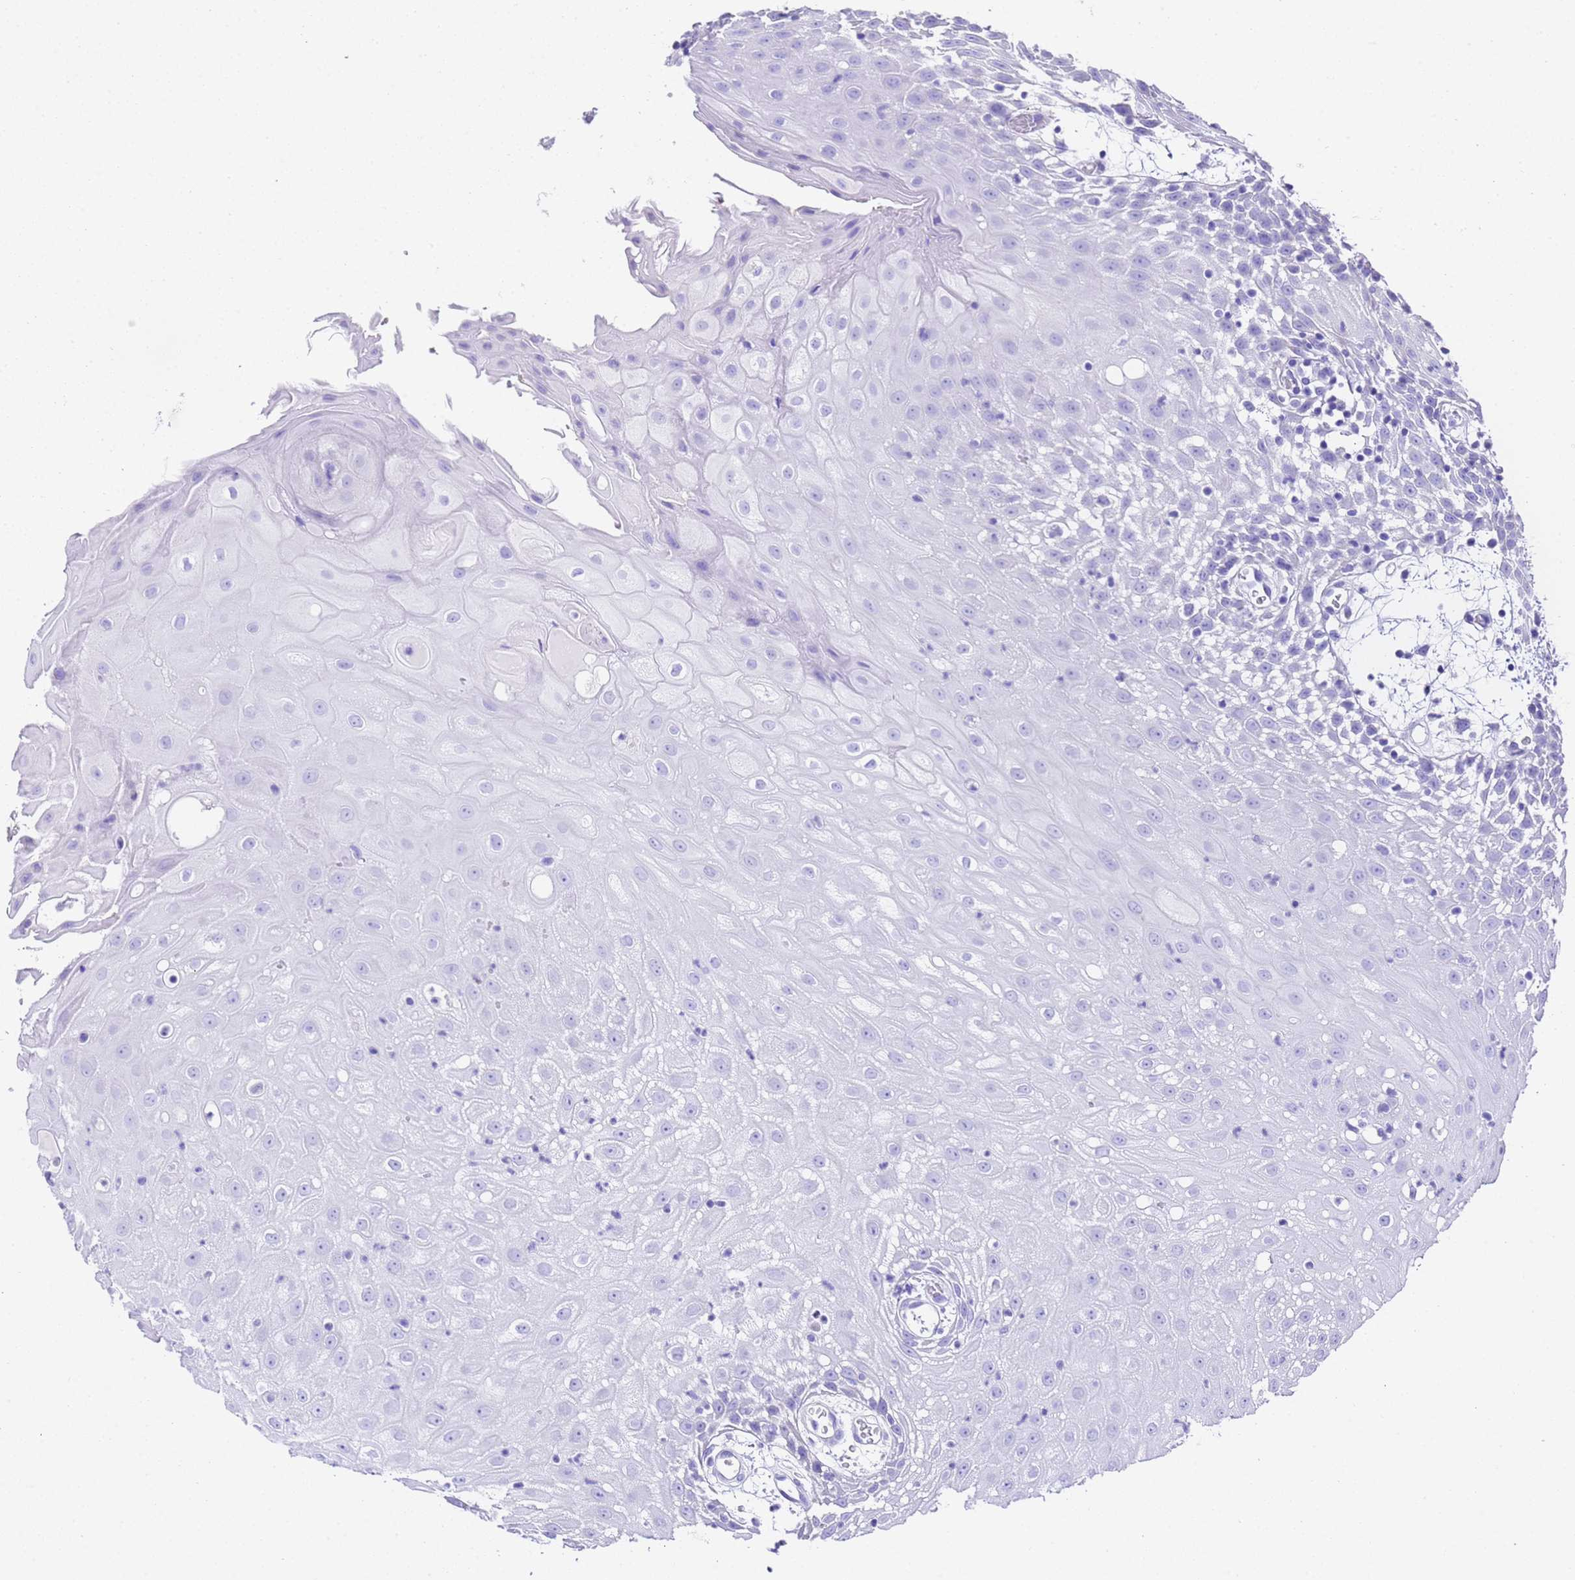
{"staining": {"intensity": "negative", "quantity": "none", "location": "none"}, "tissue": "oral mucosa", "cell_type": "Squamous epithelial cells", "image_type": "normal", "snomed": [{"axis": "morphology", "description": "Normal tissue, NOS"}, {"axis": "topography", "description": "Skeletal muscle"}, {"axis": "topography", "description": "Oral tissue"}, {"axis": "topography", "description": "Salivary gland"}, {"axis": "topography", "description": "Peripheral nerve tissue"}], "caption": "Immunohistochemistry (IHC) photomicrograph of benign human oral mucosa stained for a protein (brown), which demonstrates no positivity in squamous epithelial cells. (DAB immunohistochemistry (IHC) visualized using brightfield microscopy, high magnification).", "gene": "FAM72A", "patient": {"sex": "male", "age": 54}}